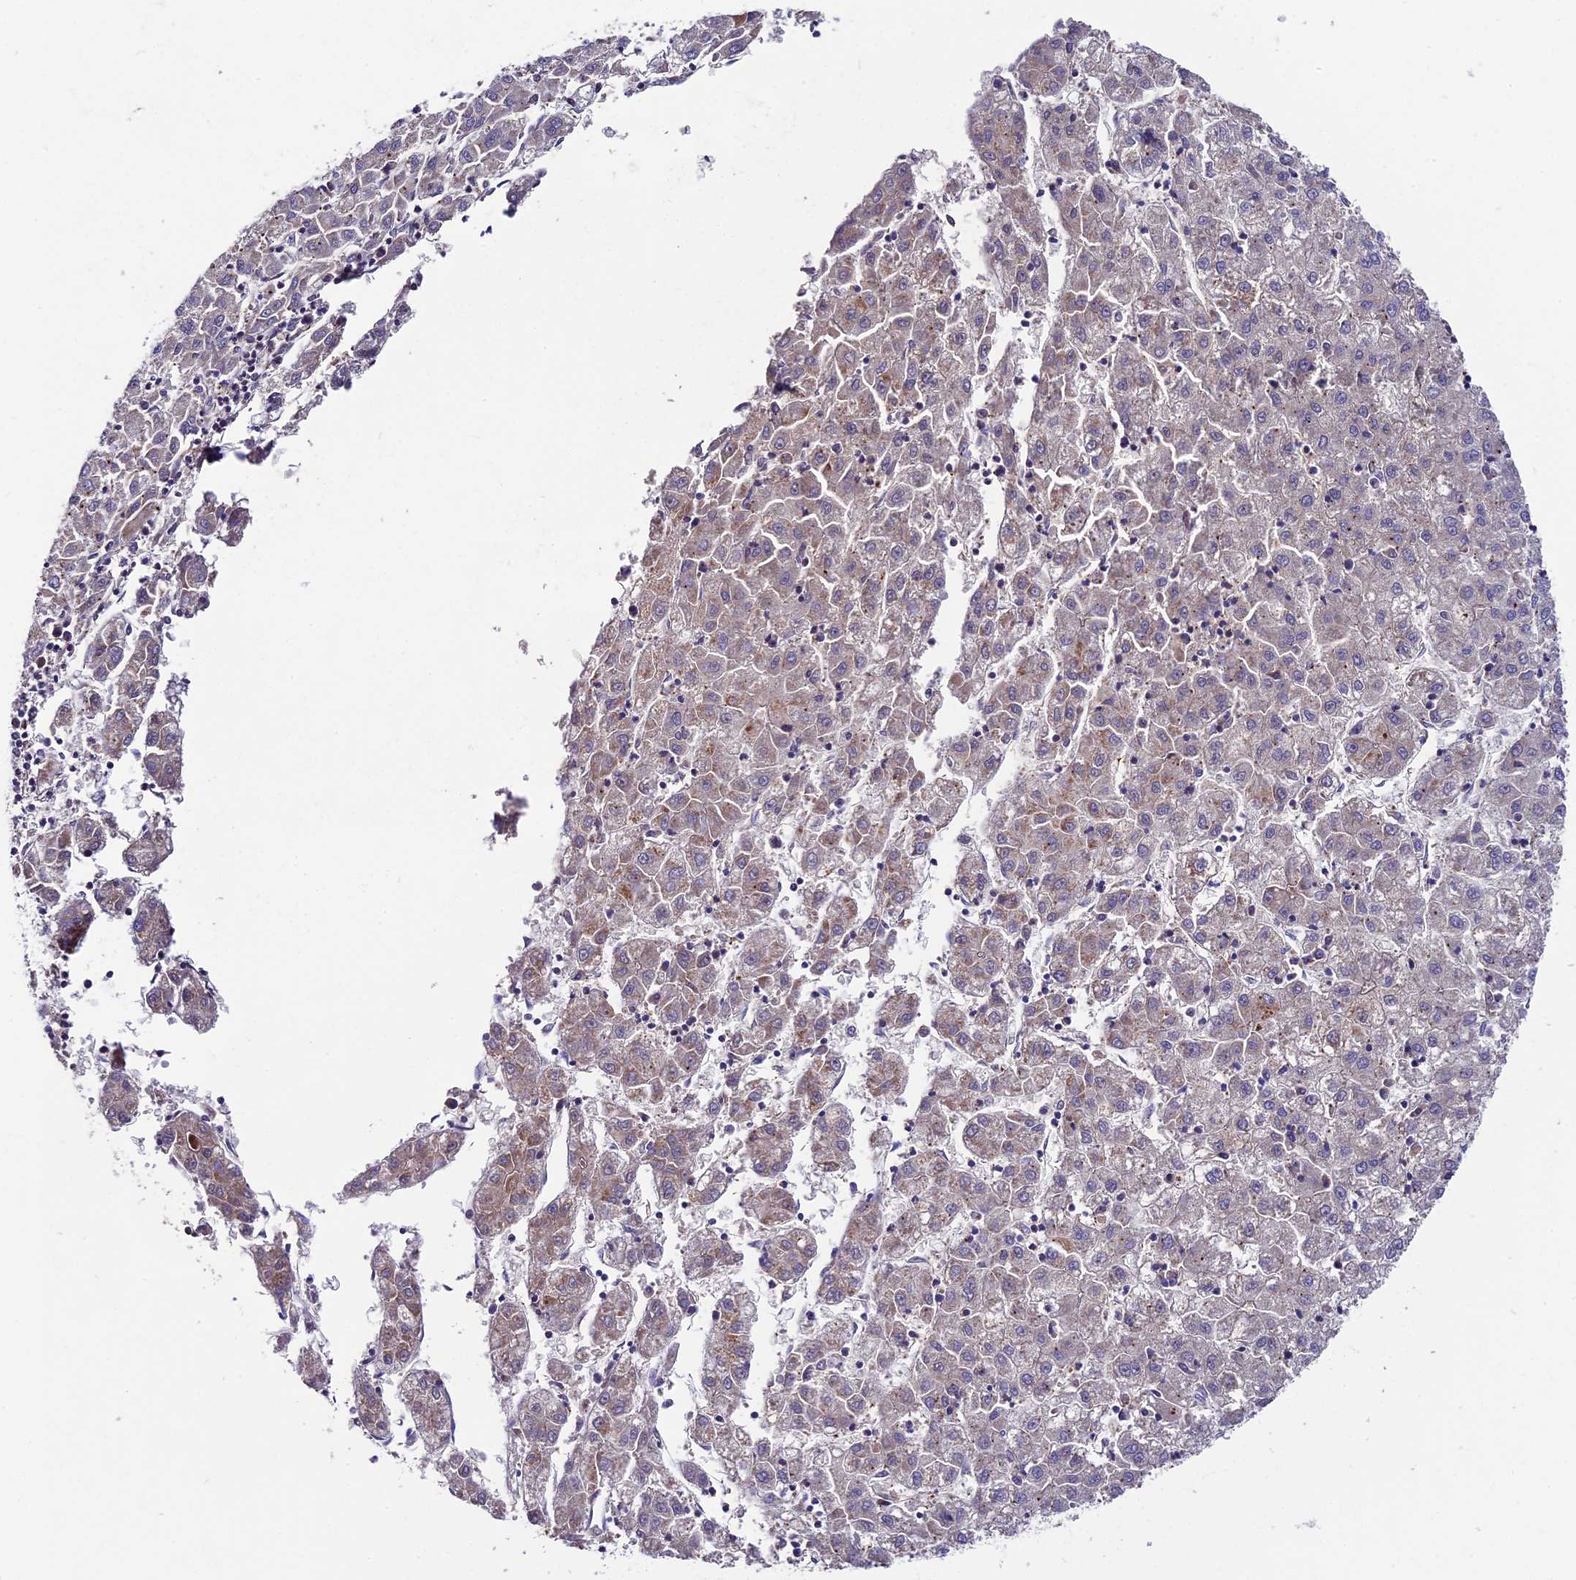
{"staining": {"intensity": "weak", "quantity": "25%-75%", "location": "cytoplasmic/membranous"}, "tissue": "liver cancer", "cell_type": "Tumor cells", "image_type": "cancer", "snomed": [{"axis": "morphology", "description": "Carcinoma, Hepatocellular, NOS"}, {"axis": "topography", "description": "Liver"}], "caption": "Immunohistochemical staining of human liver cancer (hepatocellular carcinoma) reveals low levels of weak cytoplasmic/membranous protein staining in approximately 25%-75% of tumor cells.", "gene": "PIGU", "patient": {"sex": "male", "age": 72}}